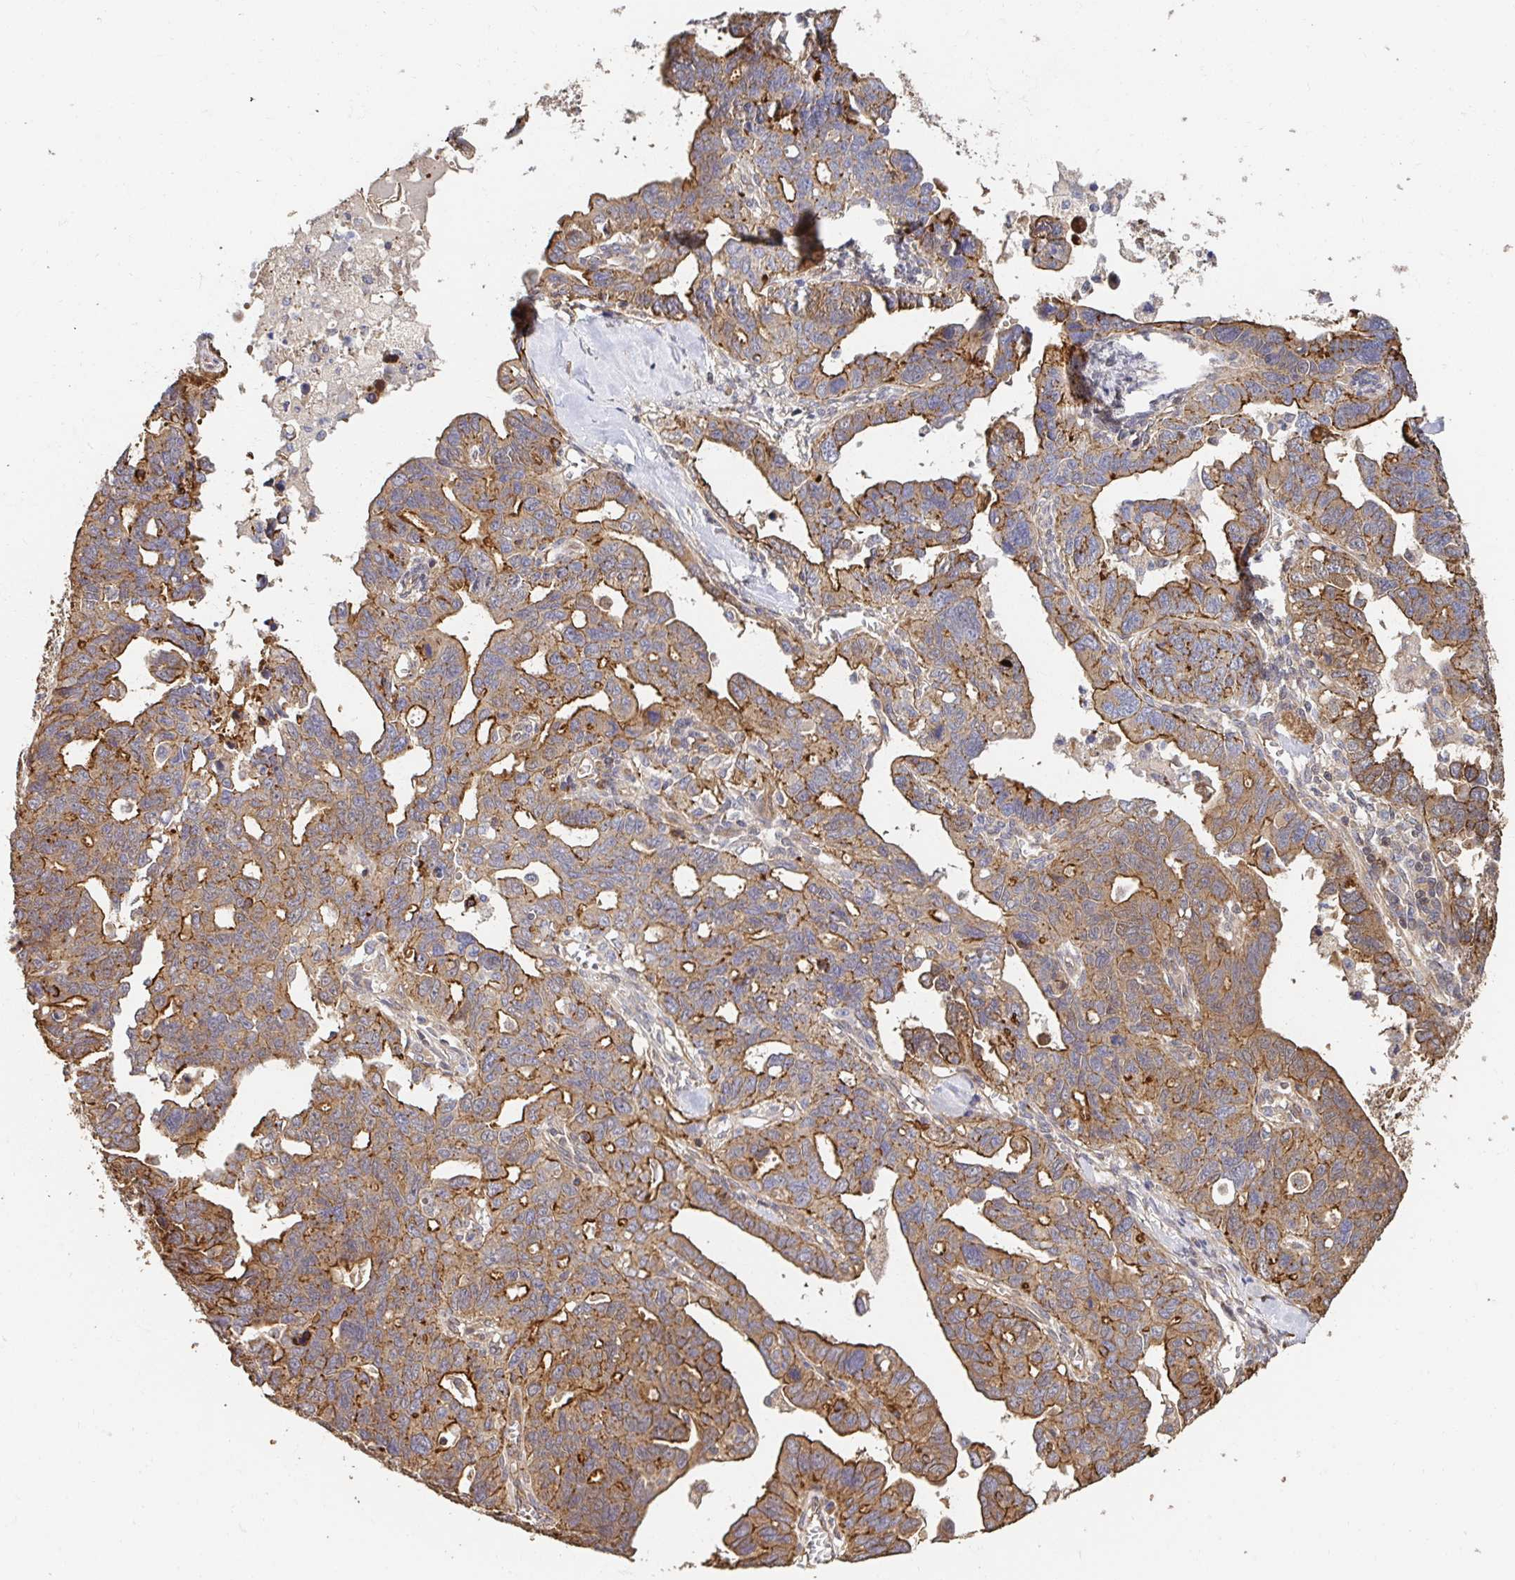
{"staining": {"intensity": "moderate", "quantity": ">75%", "location": "cytoplasmic/membranous"}, "tissue": "ovarian cancer", "cell_type": "Tumor cells", "image_type": "cancer", "snomed": [{"axis": "morphology", "description": "Cystadenocarcinoma, serous, NOS"}, {"axis": "topography", "description": "Ovary"}], "caption": "A medium amount of moderate cytoplasmic/membranous staining is seen in approximately >75% of tumor cells in ovarian cancer (serous cystadenocarcinoma) tissue. (DAB = brown stain, brightfield microscopy at high magnification).", "gene": "APBB1", "patient": {"sex": "female", "age": 69}}